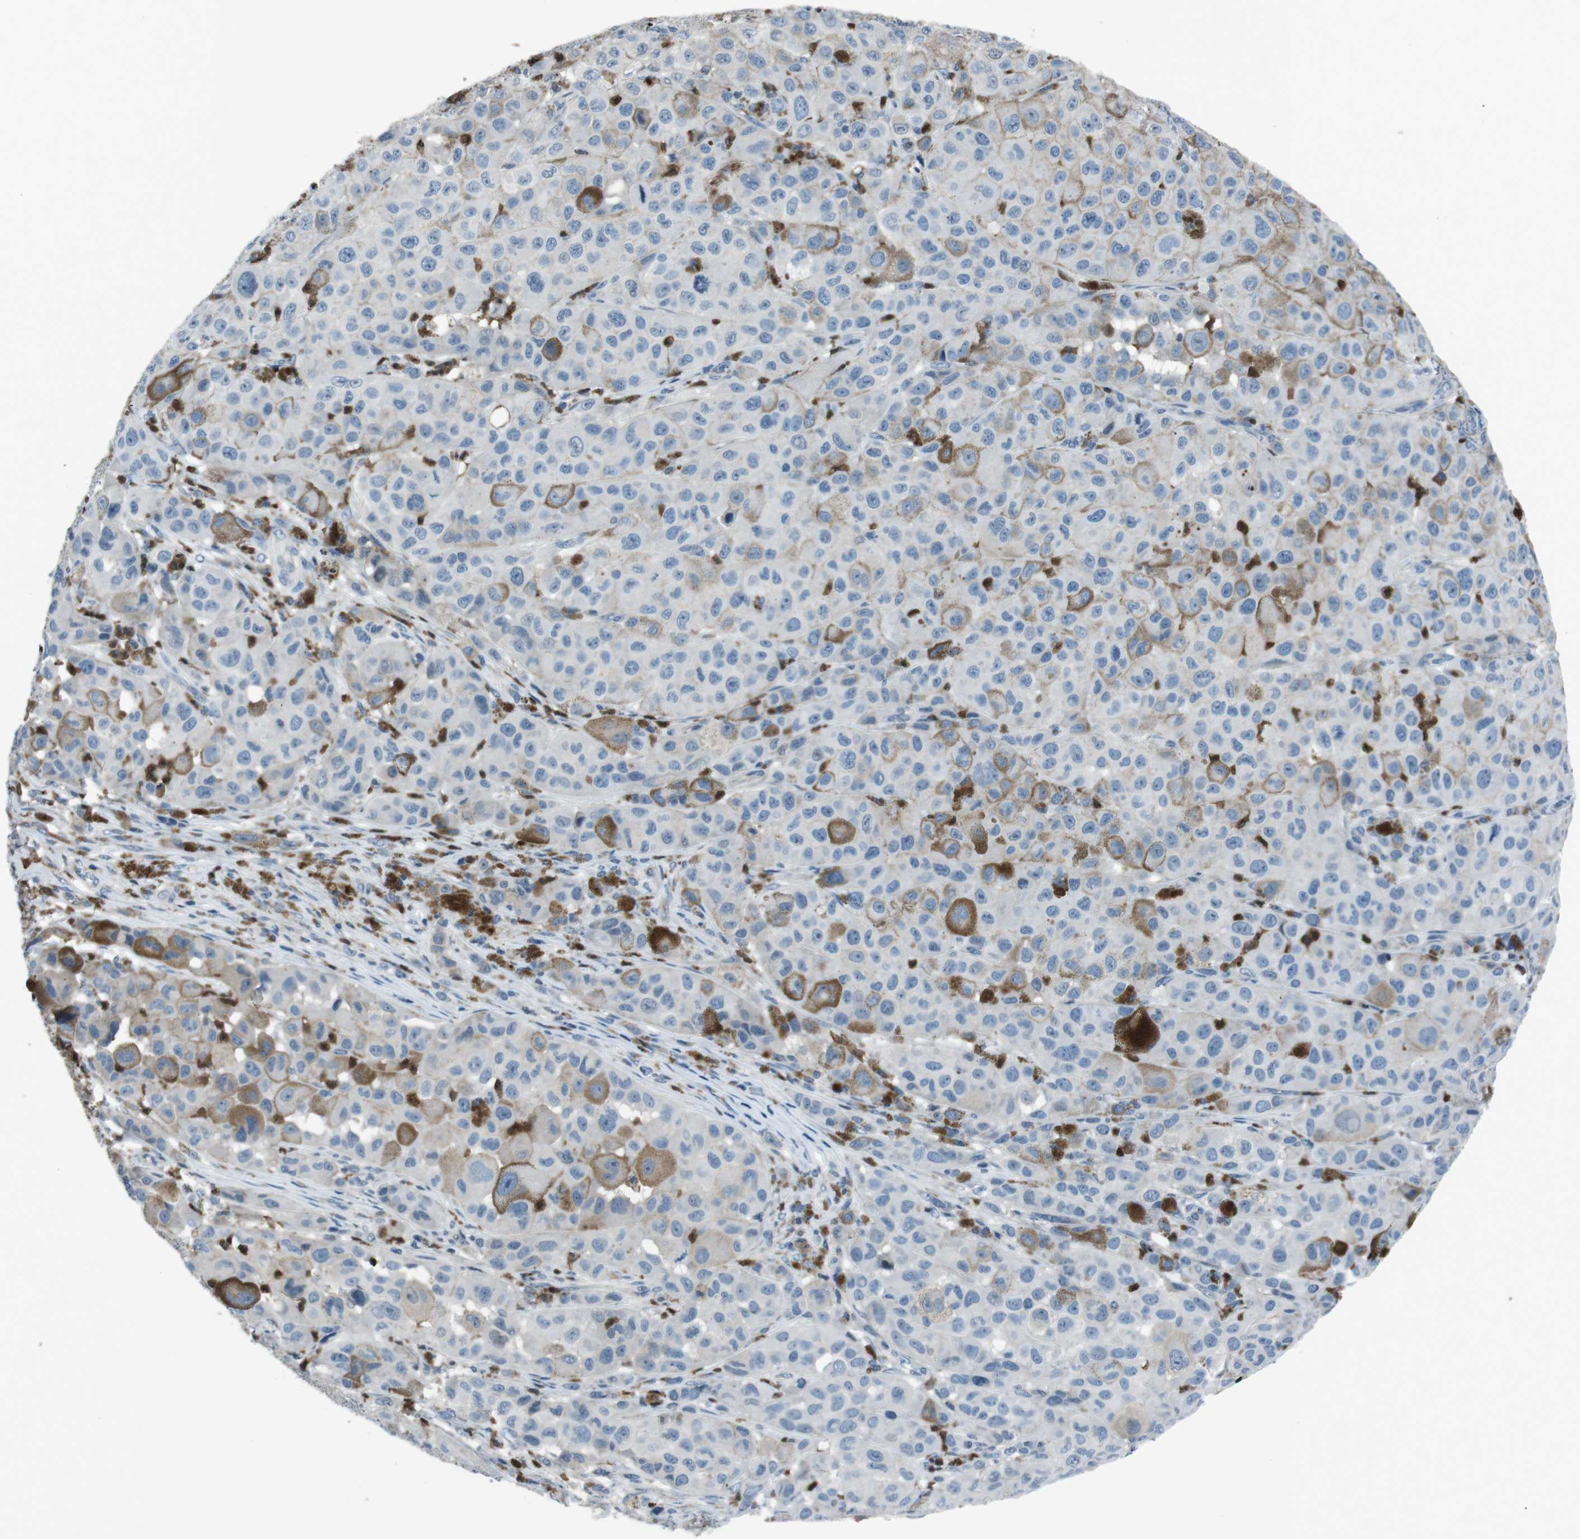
{"staining": {"intensity": "negative", "quantity": "none", "location": "none"}, "tissue": "melanoma", "cell_type": "Tumor cells", "image_type": "cancer", "snomed": [{"axis": "morphology", "description": "Malignant melanoma, NOS"}, {"axis": "topography", "description": "Skin"}], "caption": "There is no significant positivity in tumor cells of malignant melanoma.", "gene": "UGT1A6", "patient": {"sex": "male", "age": 96}}